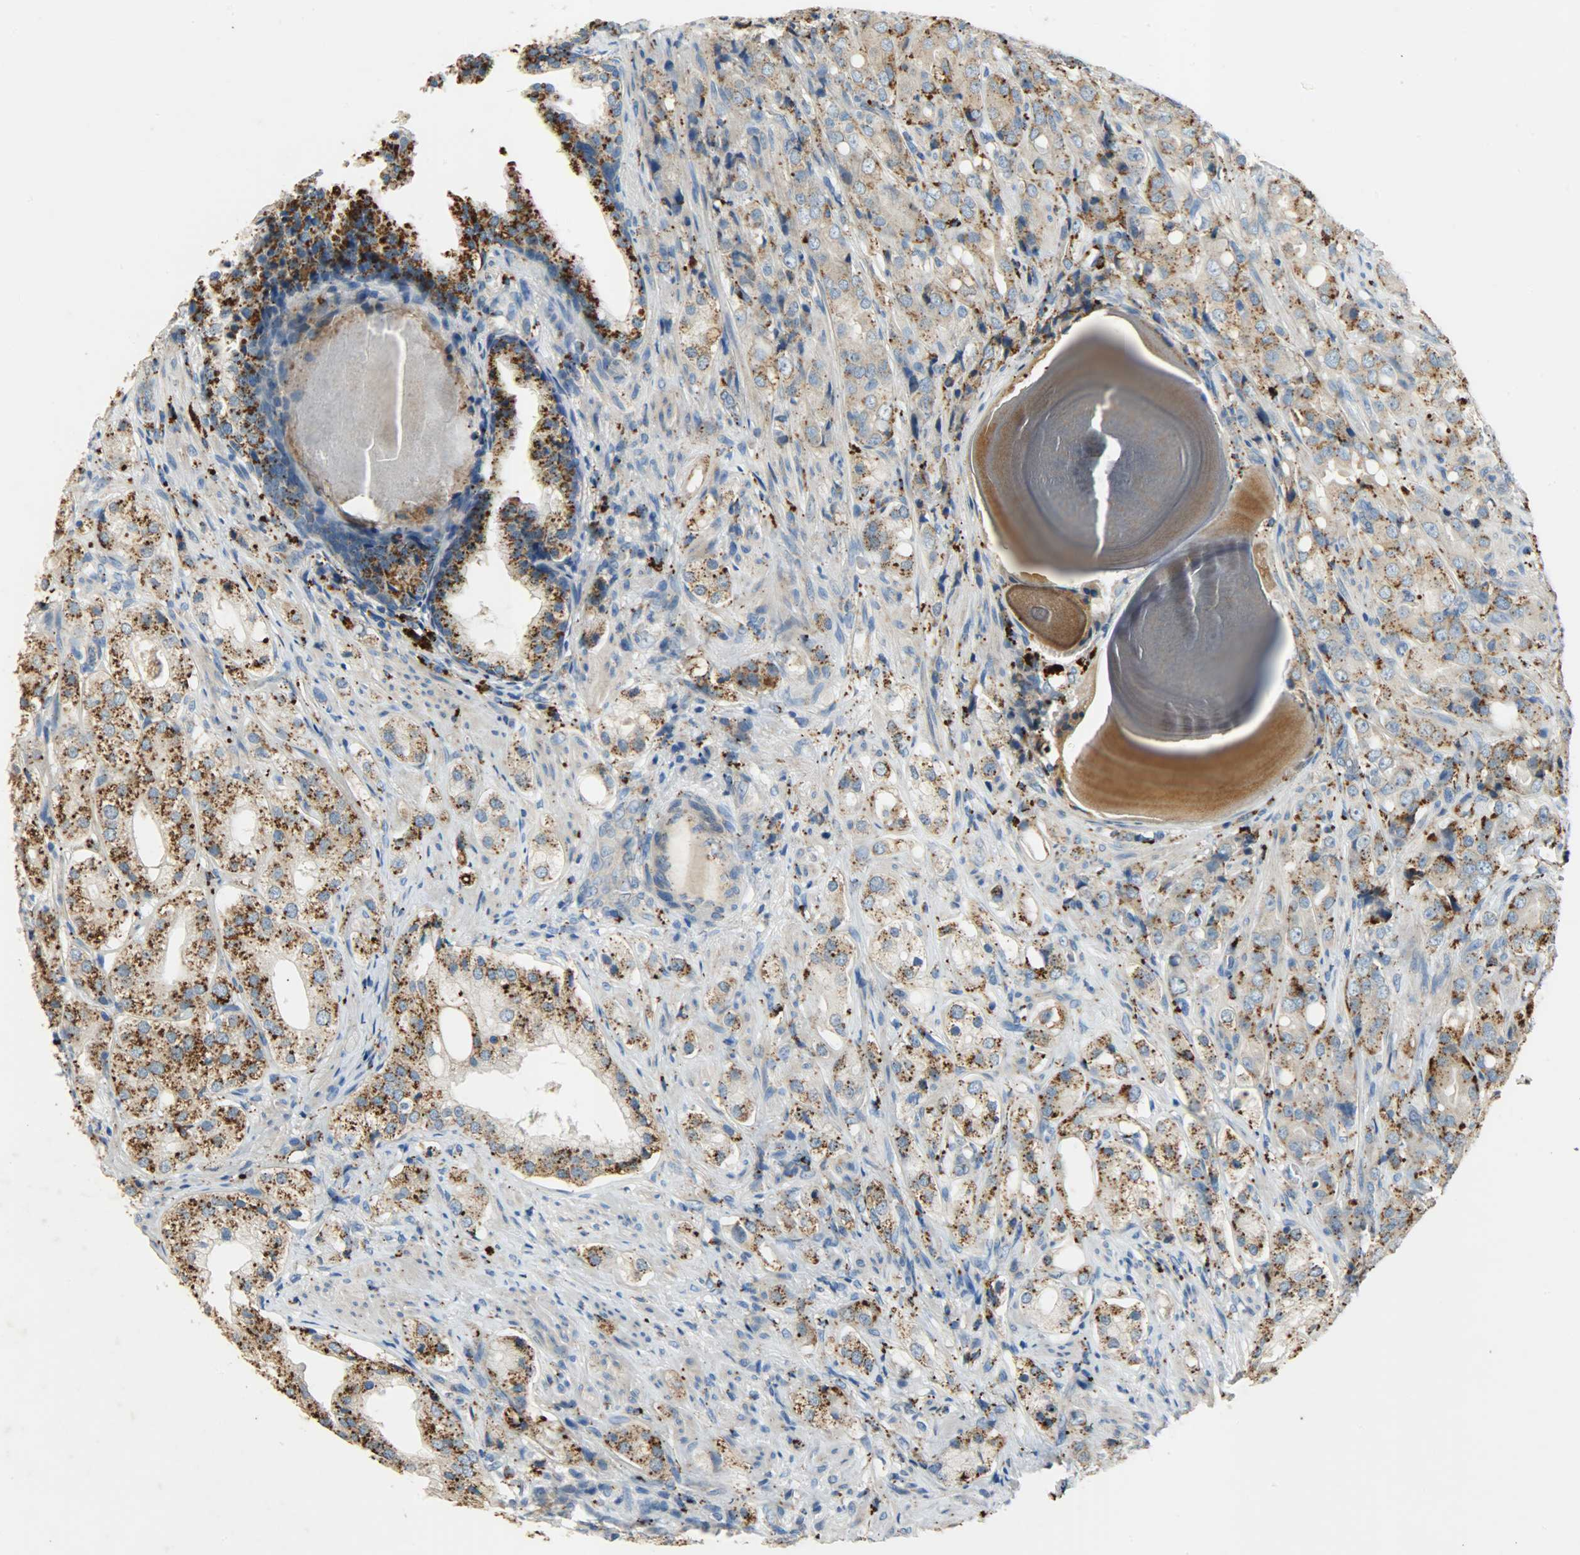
{"staining": {"intensity": "strong", "quantity": ">75%", "location": "cytoplasmic/membranous"}, "tissue": "prostate cancer", "cell_type": "Tumor cells", "image_type": "cancer", "snomed": [{"axis": "morphology", "description": "Adenocarcinoma, High grade"}, {"axis": "topography", "description": "Prostate"}], "caption": "High-magnification brightfield microscopy of prostate cancer stained with DAB (3,3'-diaminobenzidine) (brown) and counterstained with hematoxylin (blue). tumor cells exhibit strong cytoplasmic/membranous staining is identified in approximately>75% of cells.", "gene": "ASAH1", "patient": {"sex": "male", "age": 68}}